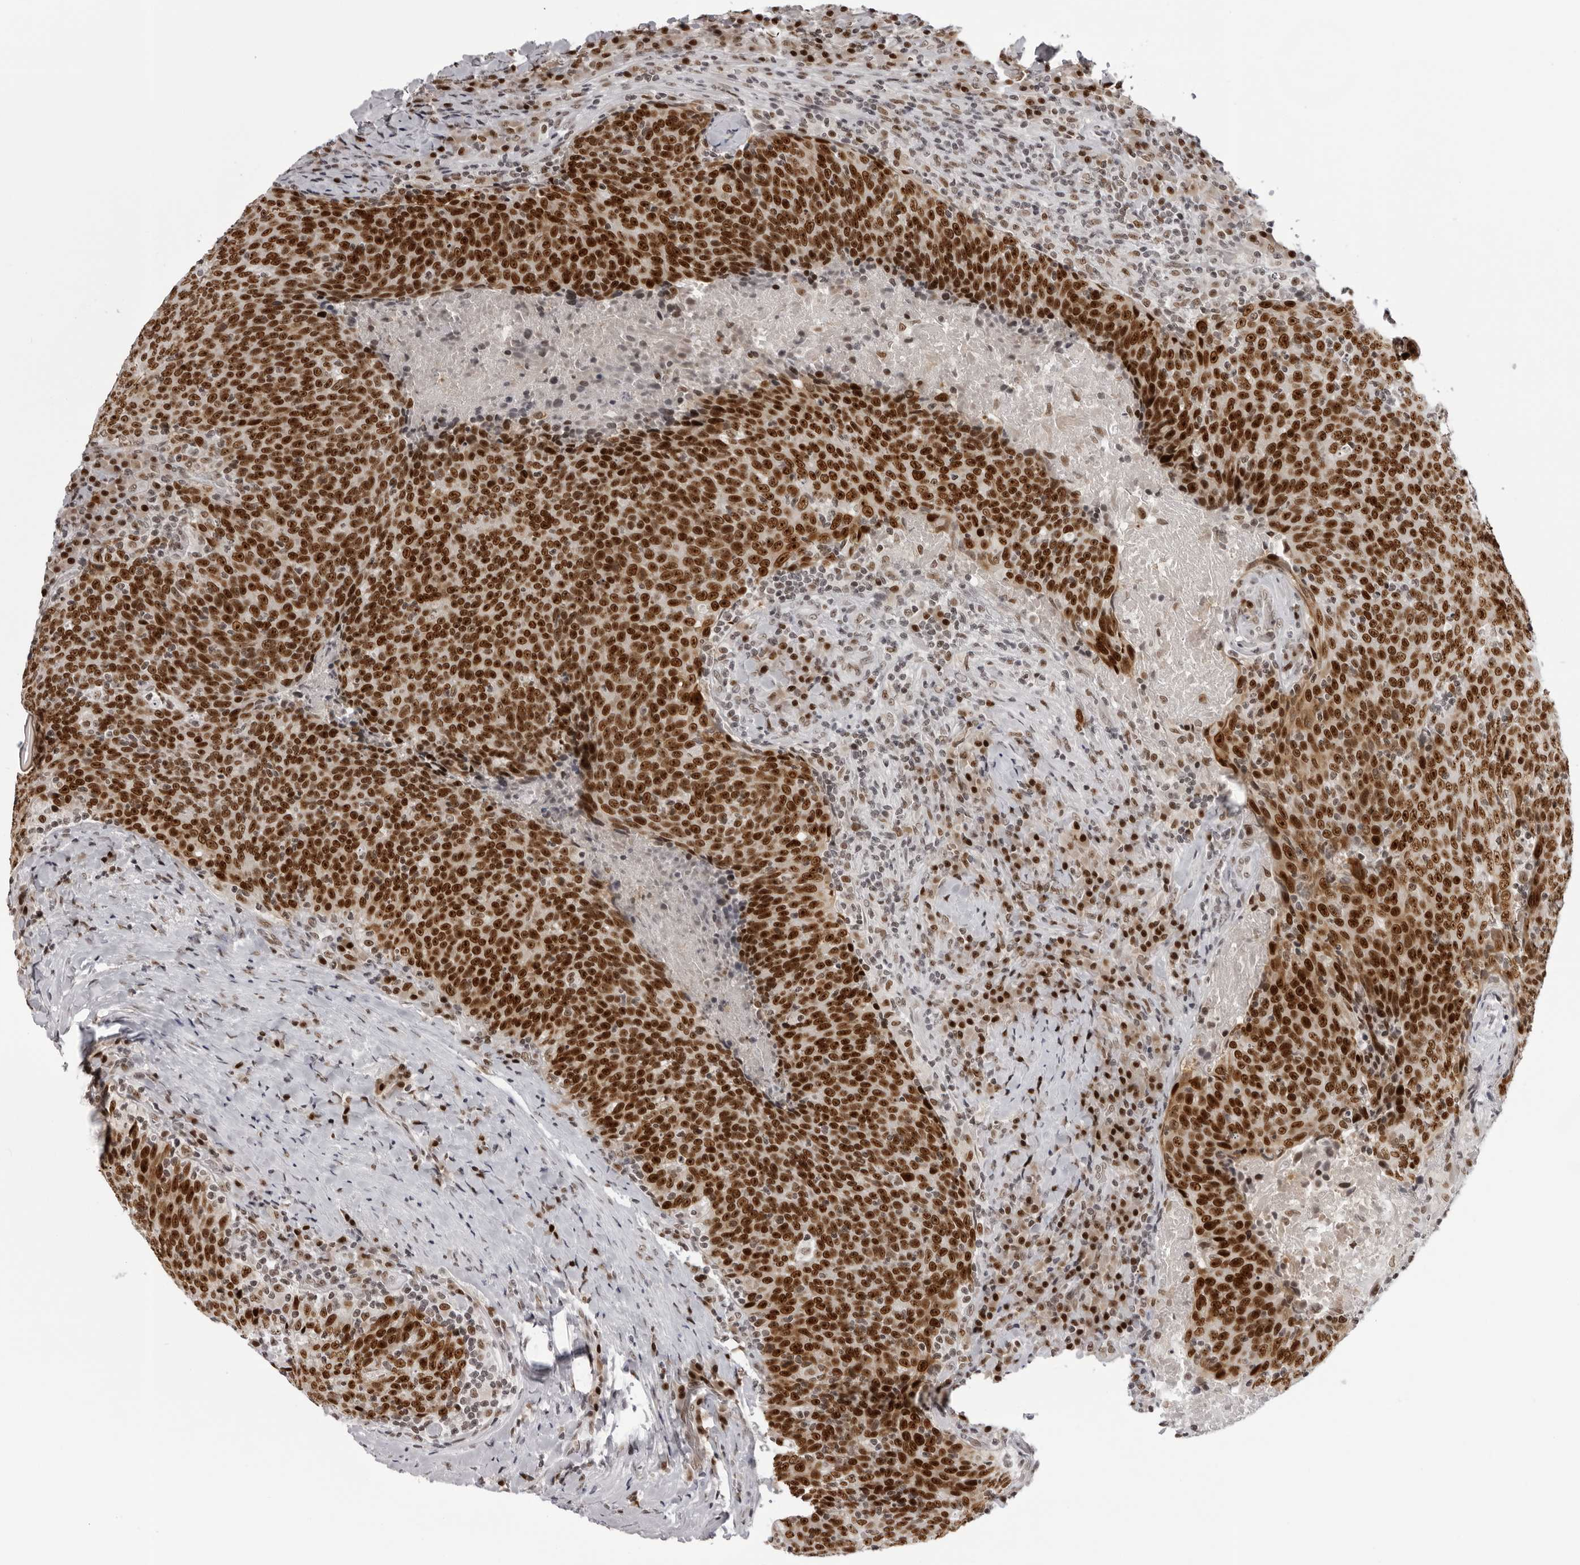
{"staining": {"intensity": "strong", "quantity": ">75%", "location": "nuclear"}, "tissue": "head and neck cancer", "cell_type": "Tumor cells", "image_type": "cancer", "snomed": [{"axis": "morphology", "description": "Squamous cell carcinoma, NOS"}, {"axis": "morphology", "description": "Squamous cell carcinoma, metastatic, NOS"}, {"axis": "topography", "description": "Lymph node"}, {"axis": "topography", "description": "Head-Neck"}], "caption": "A brown stain highlights strong nuclear positivity of a protein in human head and neck cancer (squamous cell carcinoma) tumor cells. (DAB (3,3'-diaminobenzidine) IHC, brown staining for protein, blue staining for nuclei).", "gene": "HEXIM2", "patient": {"sex": "male", "age": 62}}